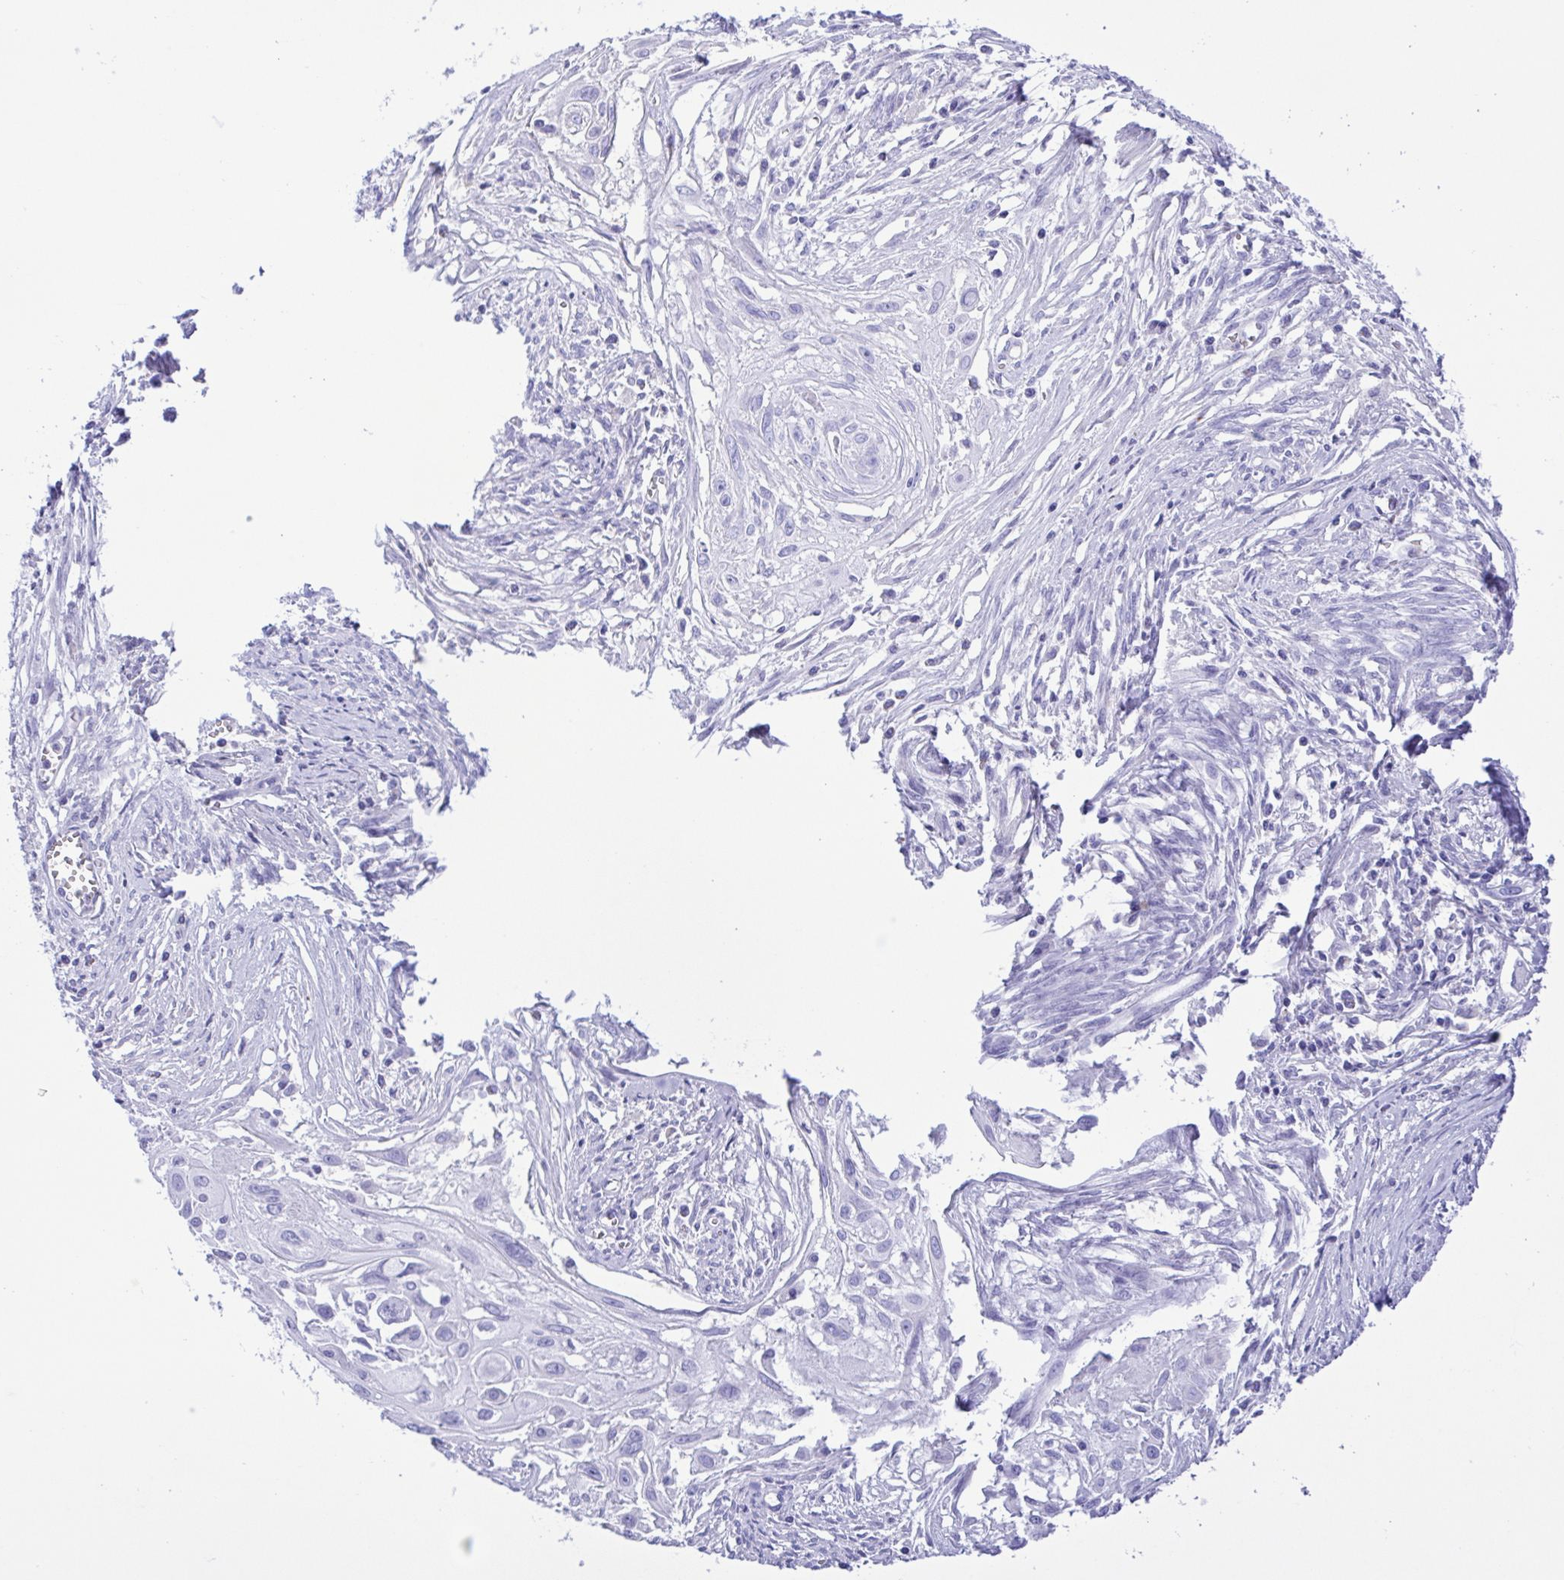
{"staining": {"intensity": "negative", "quantity": "none", "location": "none"}, "tissue": "cervical cancer", "cell_type": "Tumor cells", "image_type": "cancer", "snomed": [{"axis": "morphology", "description": "Squamous cell carcinoma, NOS"}, {"axis": "topography", "description": "Cervix"}], "caption": "Image shows no protein expression in tumor cells of cervical cancer (squamous cell carcinoma) tissue.", "gene": "GPR17", "patient": {"sex": "female", "age": 49}}